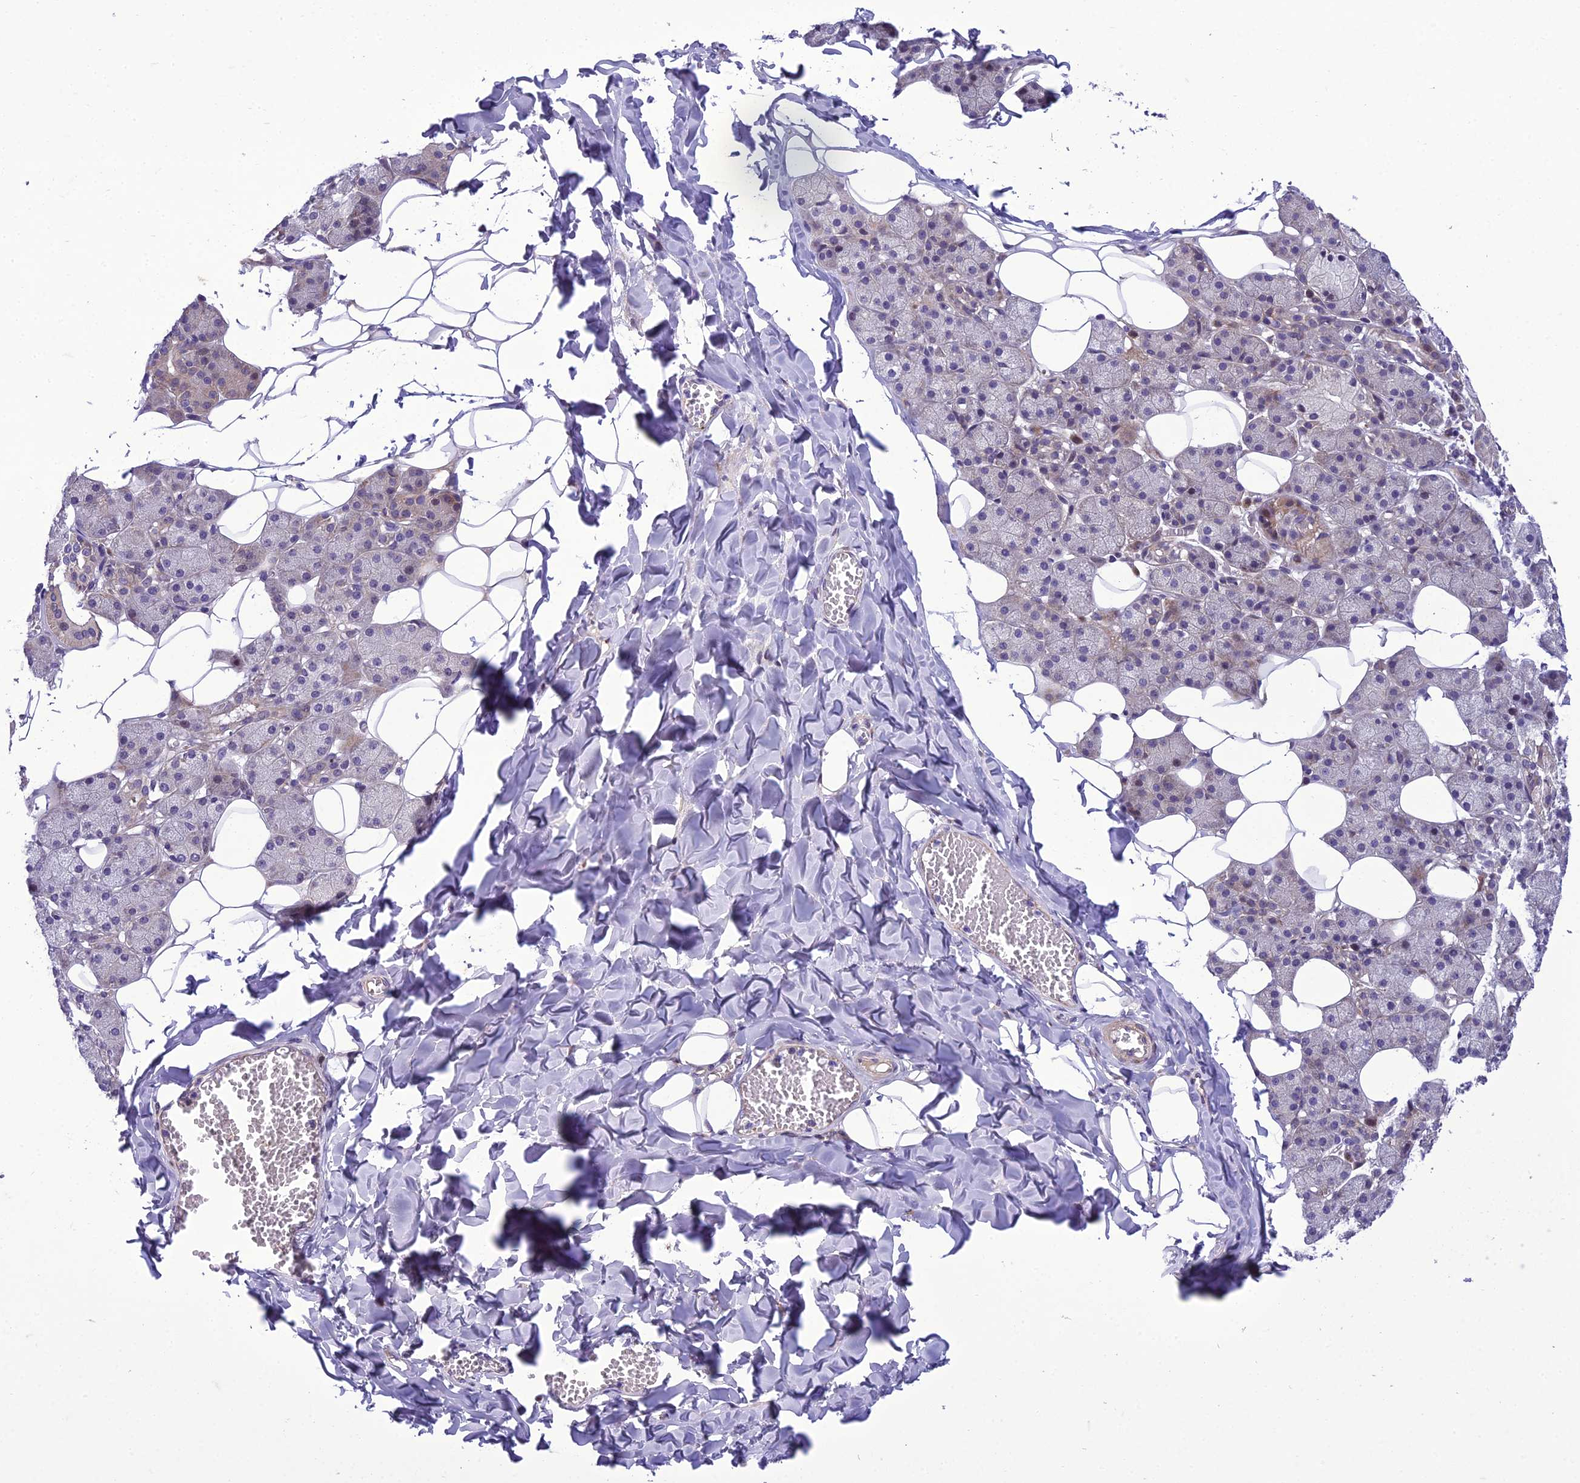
{"staining": {"intensity": "moderate", "quantity": "<25%", "location": "cytoplasmic/membranous"}, "tissue": "salivary gland", "cell_type": "Glandular cells", "image_type": "normal", "snomed": [{"axis": "morphology", "description": "Normal tissue, NOS"}, {"axis": "topography", "description": "Salivary gland"}], "caption": "Benign salivary gland was stained to show a protein in brown. There is low levels of moderate cytoplasmic/membranous positivity in approximately <25% of glandular cells. The staining is performed using DAB brown chromogen to label protein expression. The nuclei are counter-stained blue using hematoxylin.", "gene": "GAB4", "patient": {"sex": "female", "age": 33}}